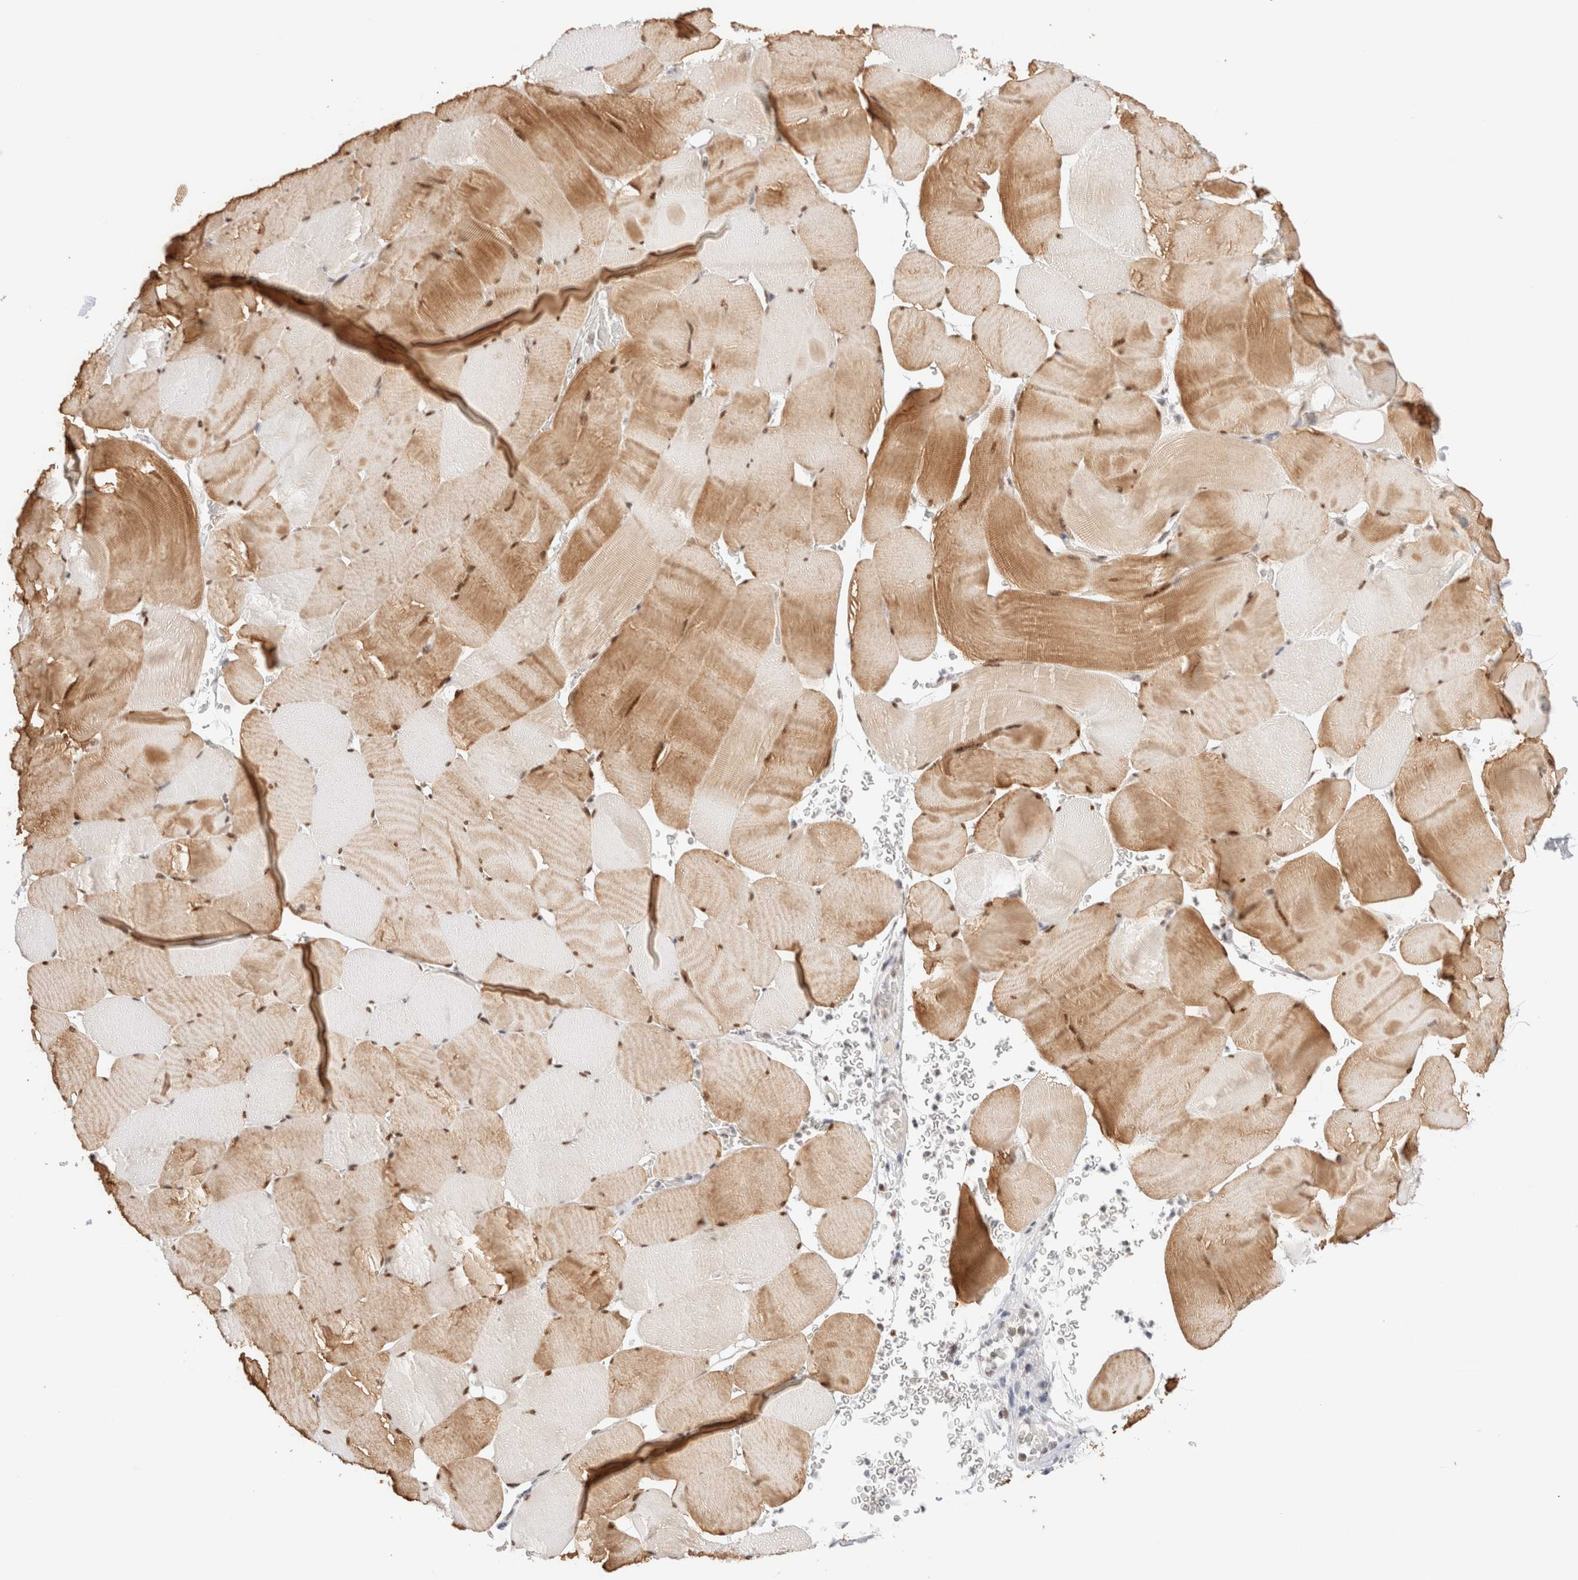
{"staining": {"intensity": "moderate", "quantity": ">75%", "location": "cytoplasmic/membranous,nuclear"}, "tissue": "skeletal muscle", "cell_type": "Myocytes", "image_type": "normal", "snomed": [{"axis": "morphology", "description": "Normal tissue, NOS"}, {"axis": "topography", "description": "Skeletal muscle"}], "caption": "A high-resolution micrograph shows immunohistochemistry (IHC) staining of benign skeletal muscle, which reveals moderate cytoplasmic/membranous,nuclear positivity in about >75% of myocytes.", "gene": "ZNF282", "patient": {"sex": "male", "age": 62}}